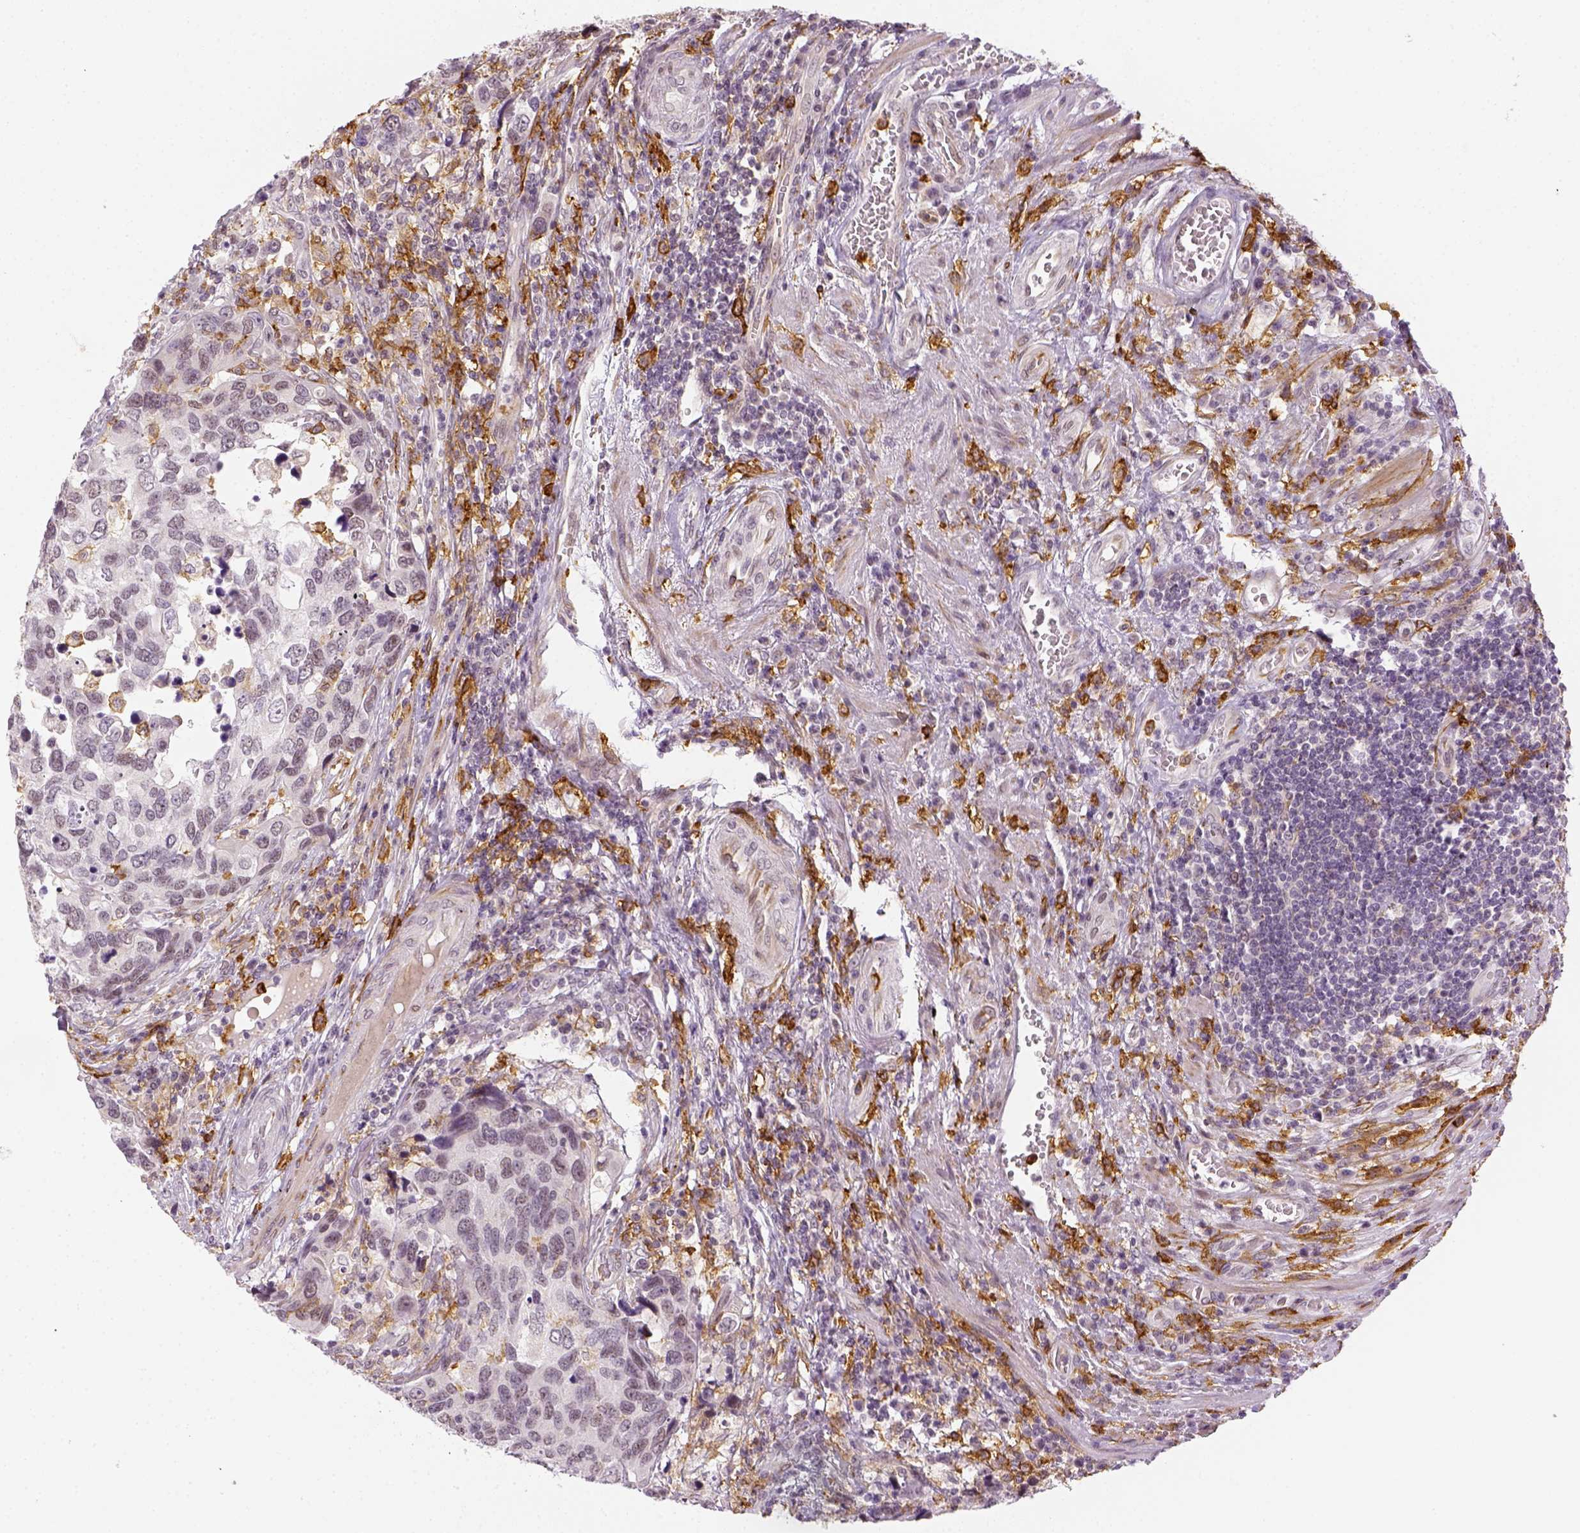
{"staining": {"intensity": "negative", "quantity": "none", "location": "none"}, "tissue": "urothelial cancer", "cell_type": "Tumor cells", "image_type": "cancer", "snomed": [{"axis": "morphology", "description": "Urothelial carcinoma, High grade"}, {"axis": "topography", "description": "Urinary bladder"}], "caption": "Tumor cells are negative for brown protein staining in urothelial cancer. (DAB (3,3'-diaminobenzidine) immunohistochemistry (IHC) visualized using brightfield microscopy, high magnification).", "gene": "CD14", "patient": {"sex": "male", "age": 60}}